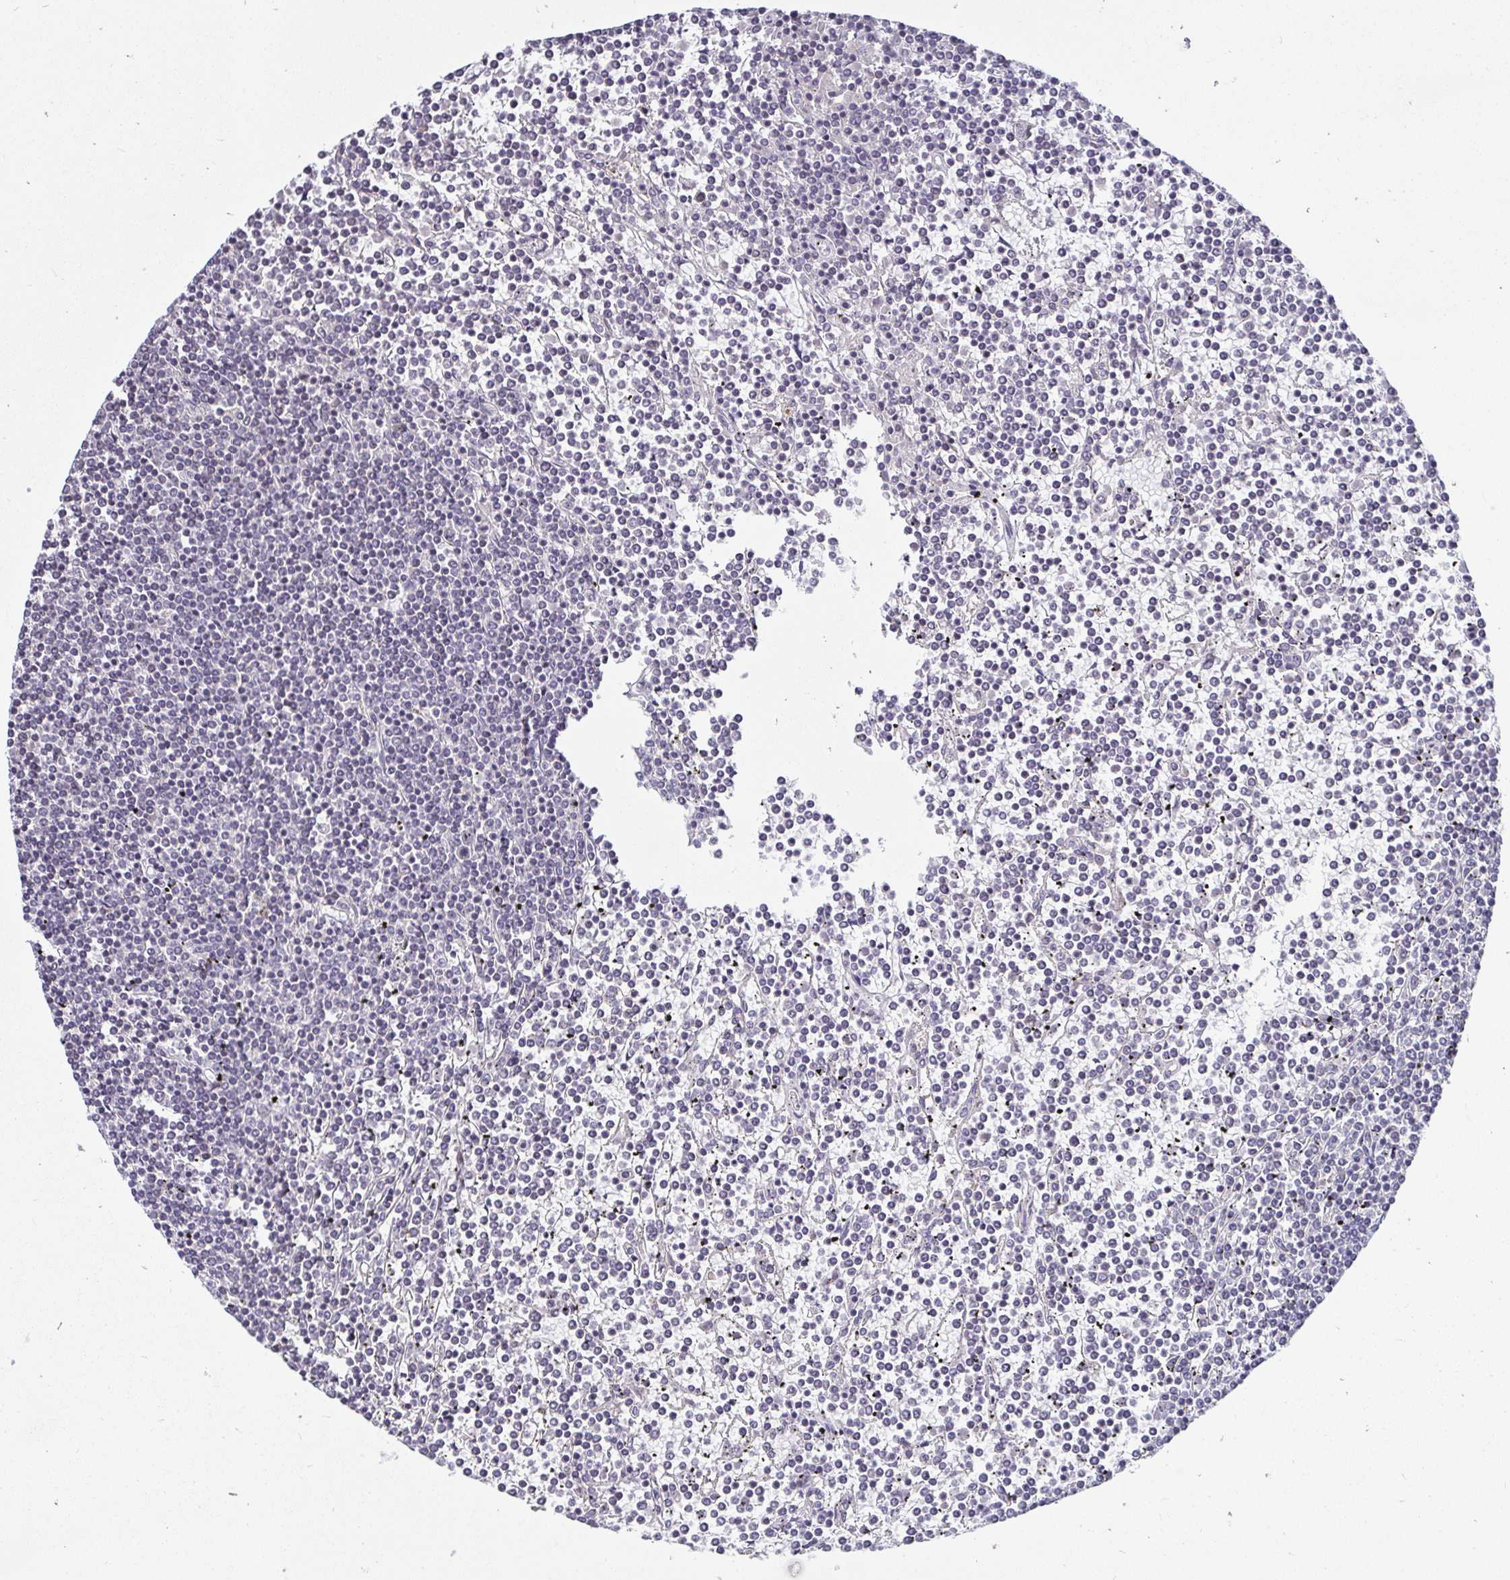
{"staining": {"intensity": "negative", "quantity": "none", "location": "none"}, "tissue": "lymphoma", "cell_type": "Tumor cells", "image_type": "cancer", "snomed": [{"axis": "morphology", "description": "Malignant lymphoma, non-Hodgkin's type, Low grade"}, {"axis": "topography", "description": "Spleen"}], "caption": "Lymphoma was stained to show a protein in brown. There is no significant expression in tumor cells. Nuclei are stained in blue.", "gene": "ANLN", "patient": {"sex": "female", "age": 19}}